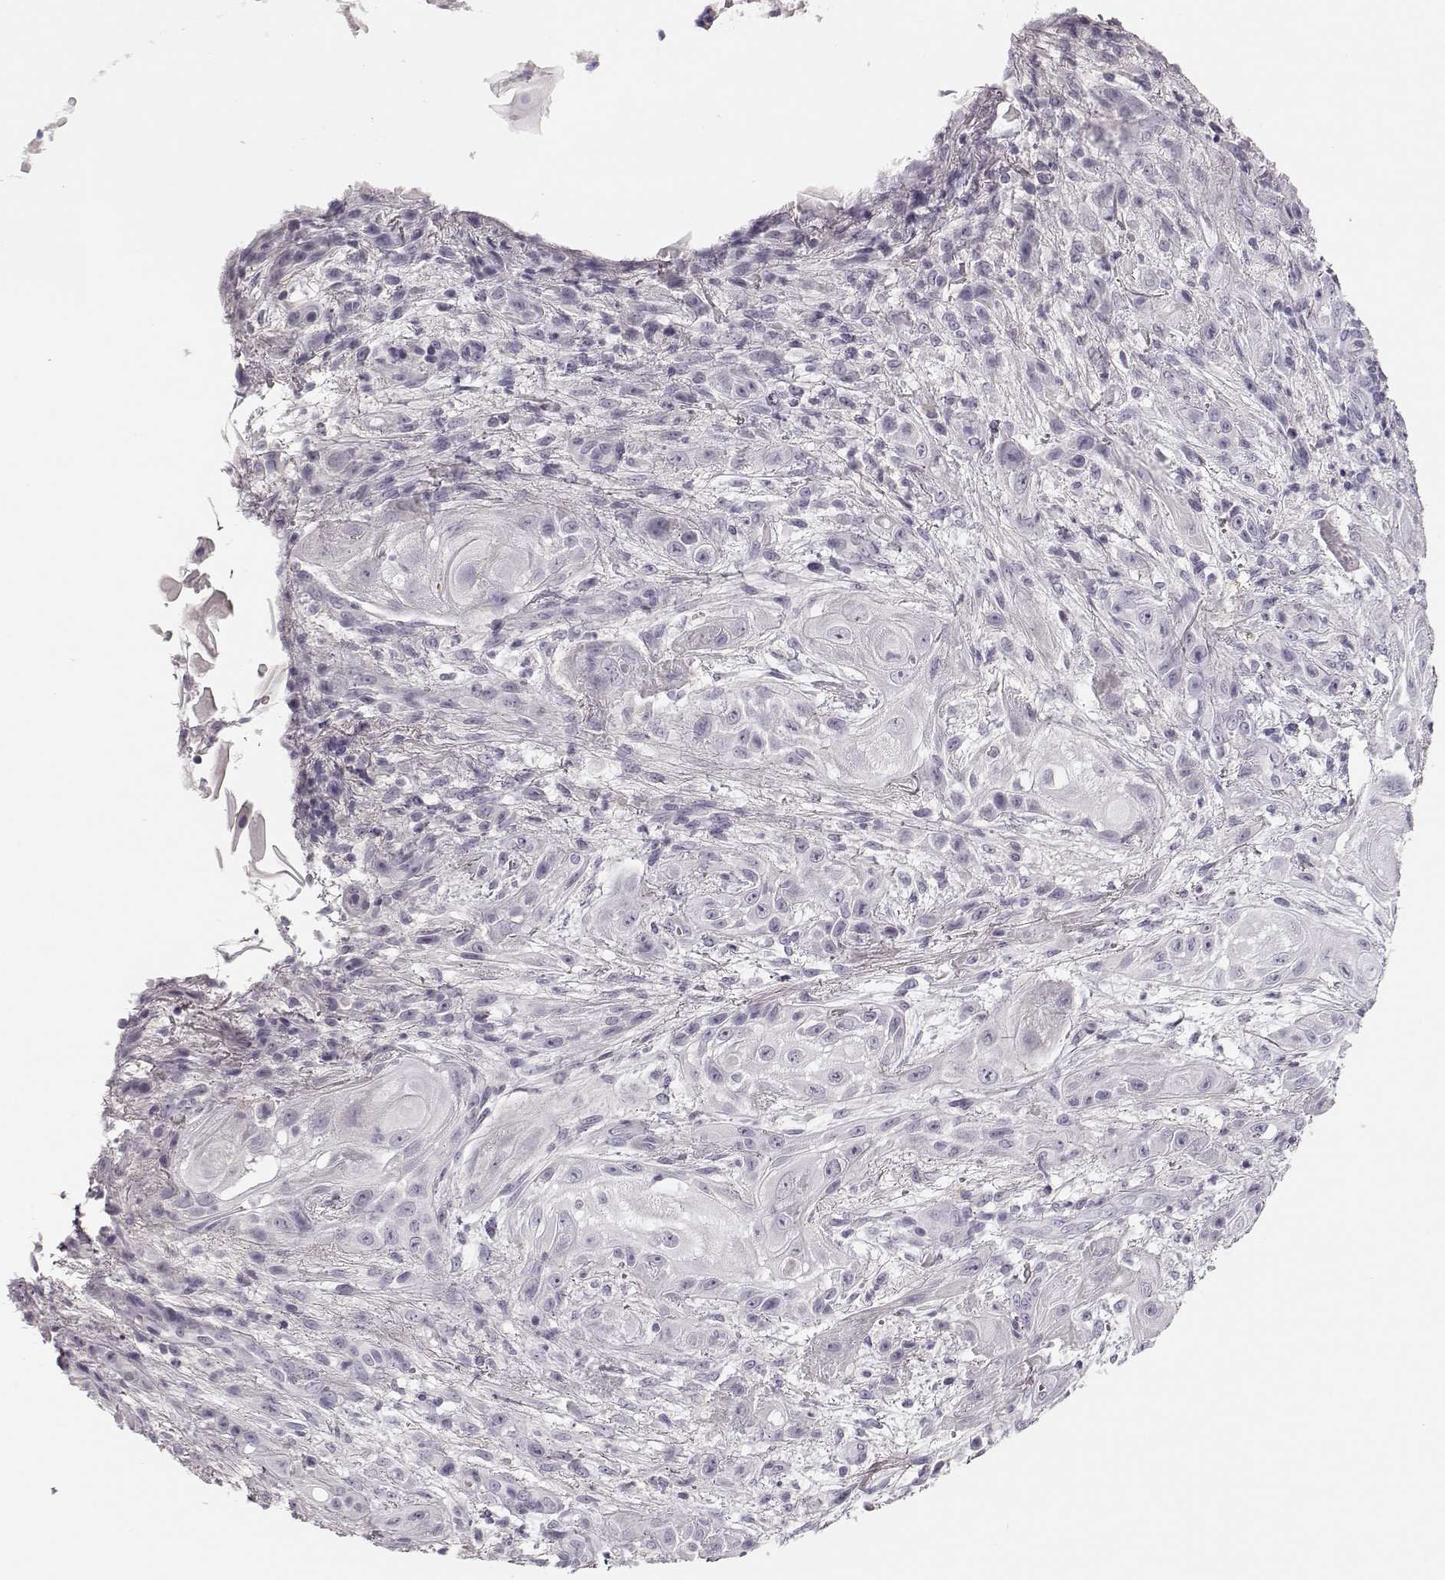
{"staining": {"intensity": "negative", "quantity": "none", "location": "none"}, "tissue": "skin cancer", "cell_type": "Tumor cells", "image_type": "cancer", "snomed": [{"axis": "morphology", "description": "Squamous cell carcinoma, NOS"}, {"axis": "topography", "description": "Skin"}], "caption": "Tumor cells show no significant protein expression in squamous cell carcinoma (skin).", "gene": "KIAA0319", "patient": {"sex": "male", "age": 62}}